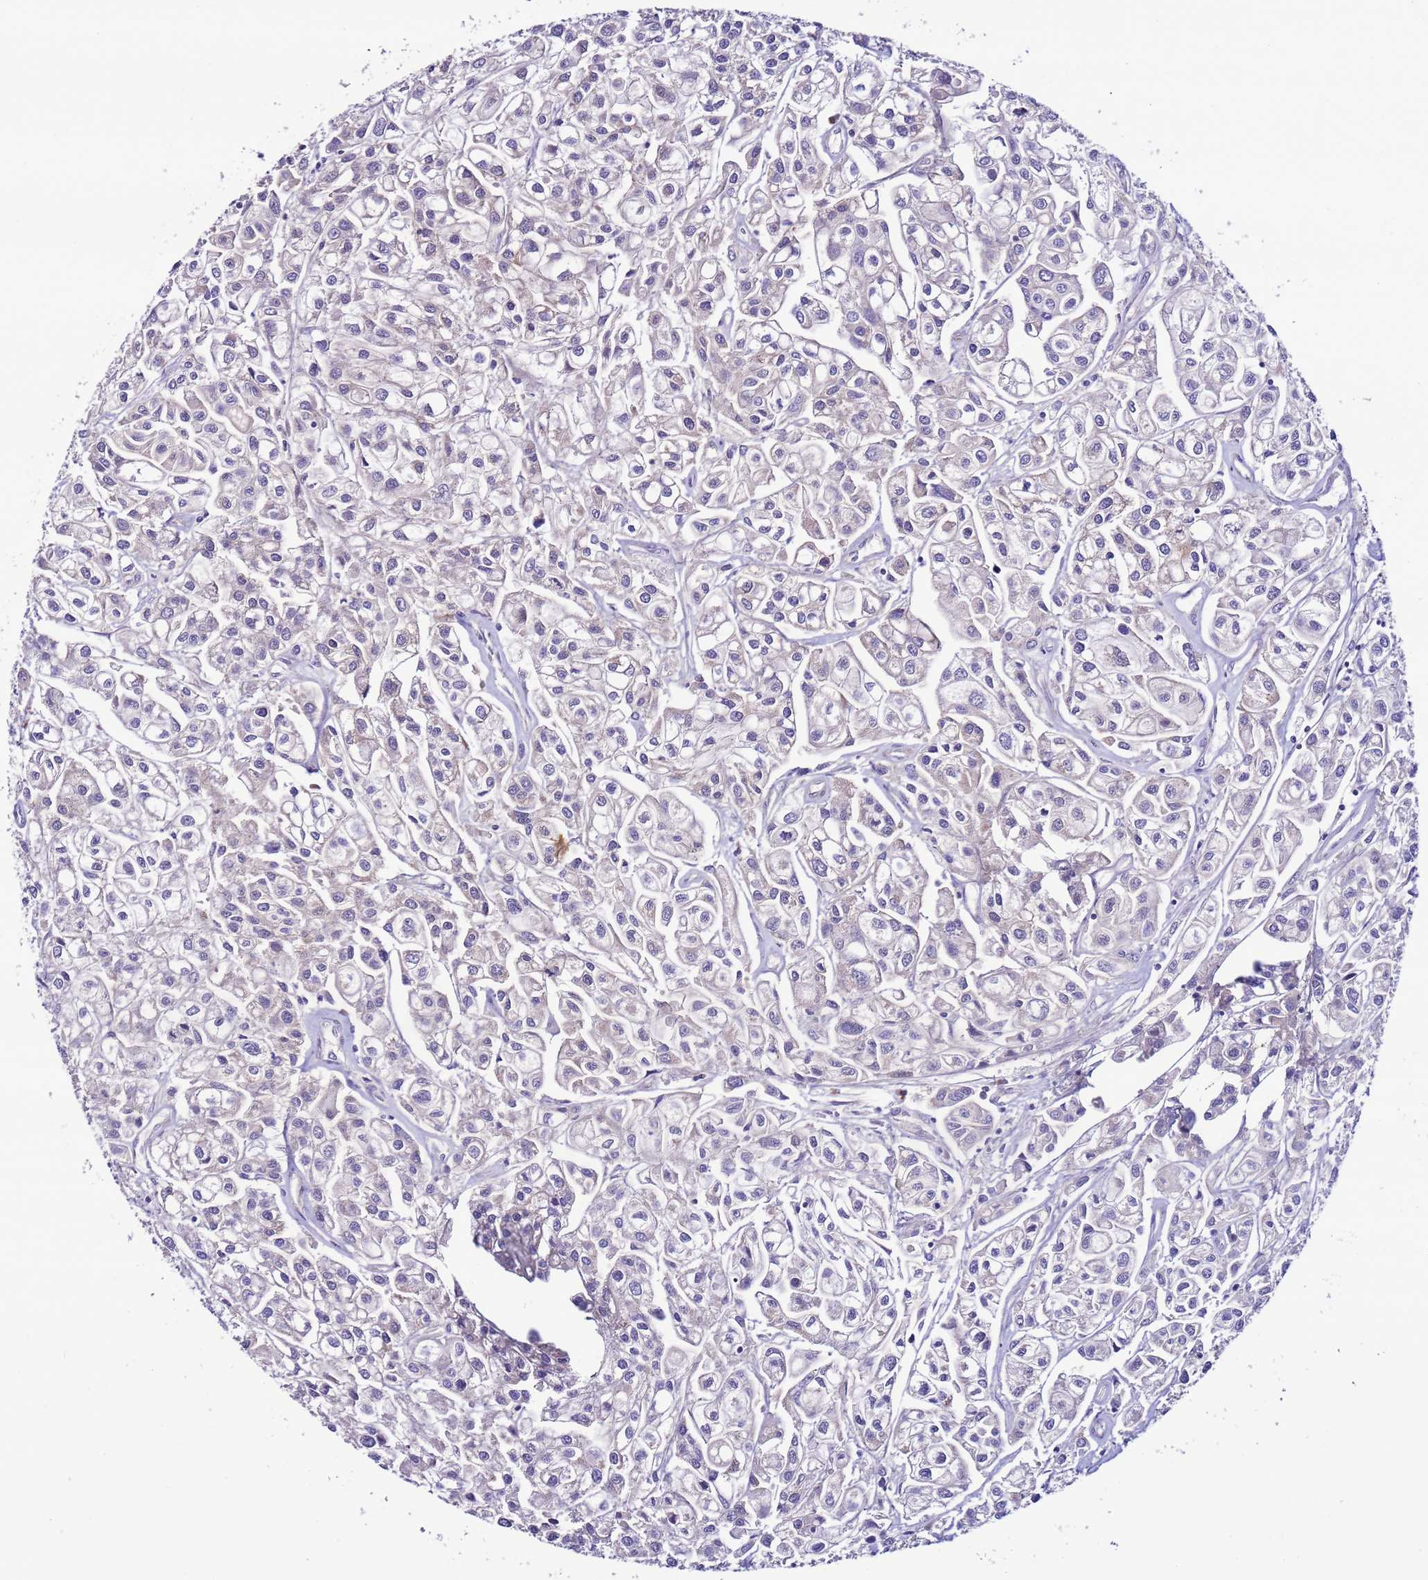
{"staining": {"intensity": "negative", "quantity": "none", "location": "none"}, "tissue": "urothelial cancer", "cell_type": "Tumor cells", "image_type": "cancer", "snomed": [{"axis": "morphology", "description": "Urothelial carcinoma, High grade"}, {"axis": "topography", "description": "Urinary bladder"}], "caption": "Tumor cells are negative for protein expression in human high-grade urothelial carcinoma.", "gene": "AHI1", "patient": {"sex": "male", "age": 67}}